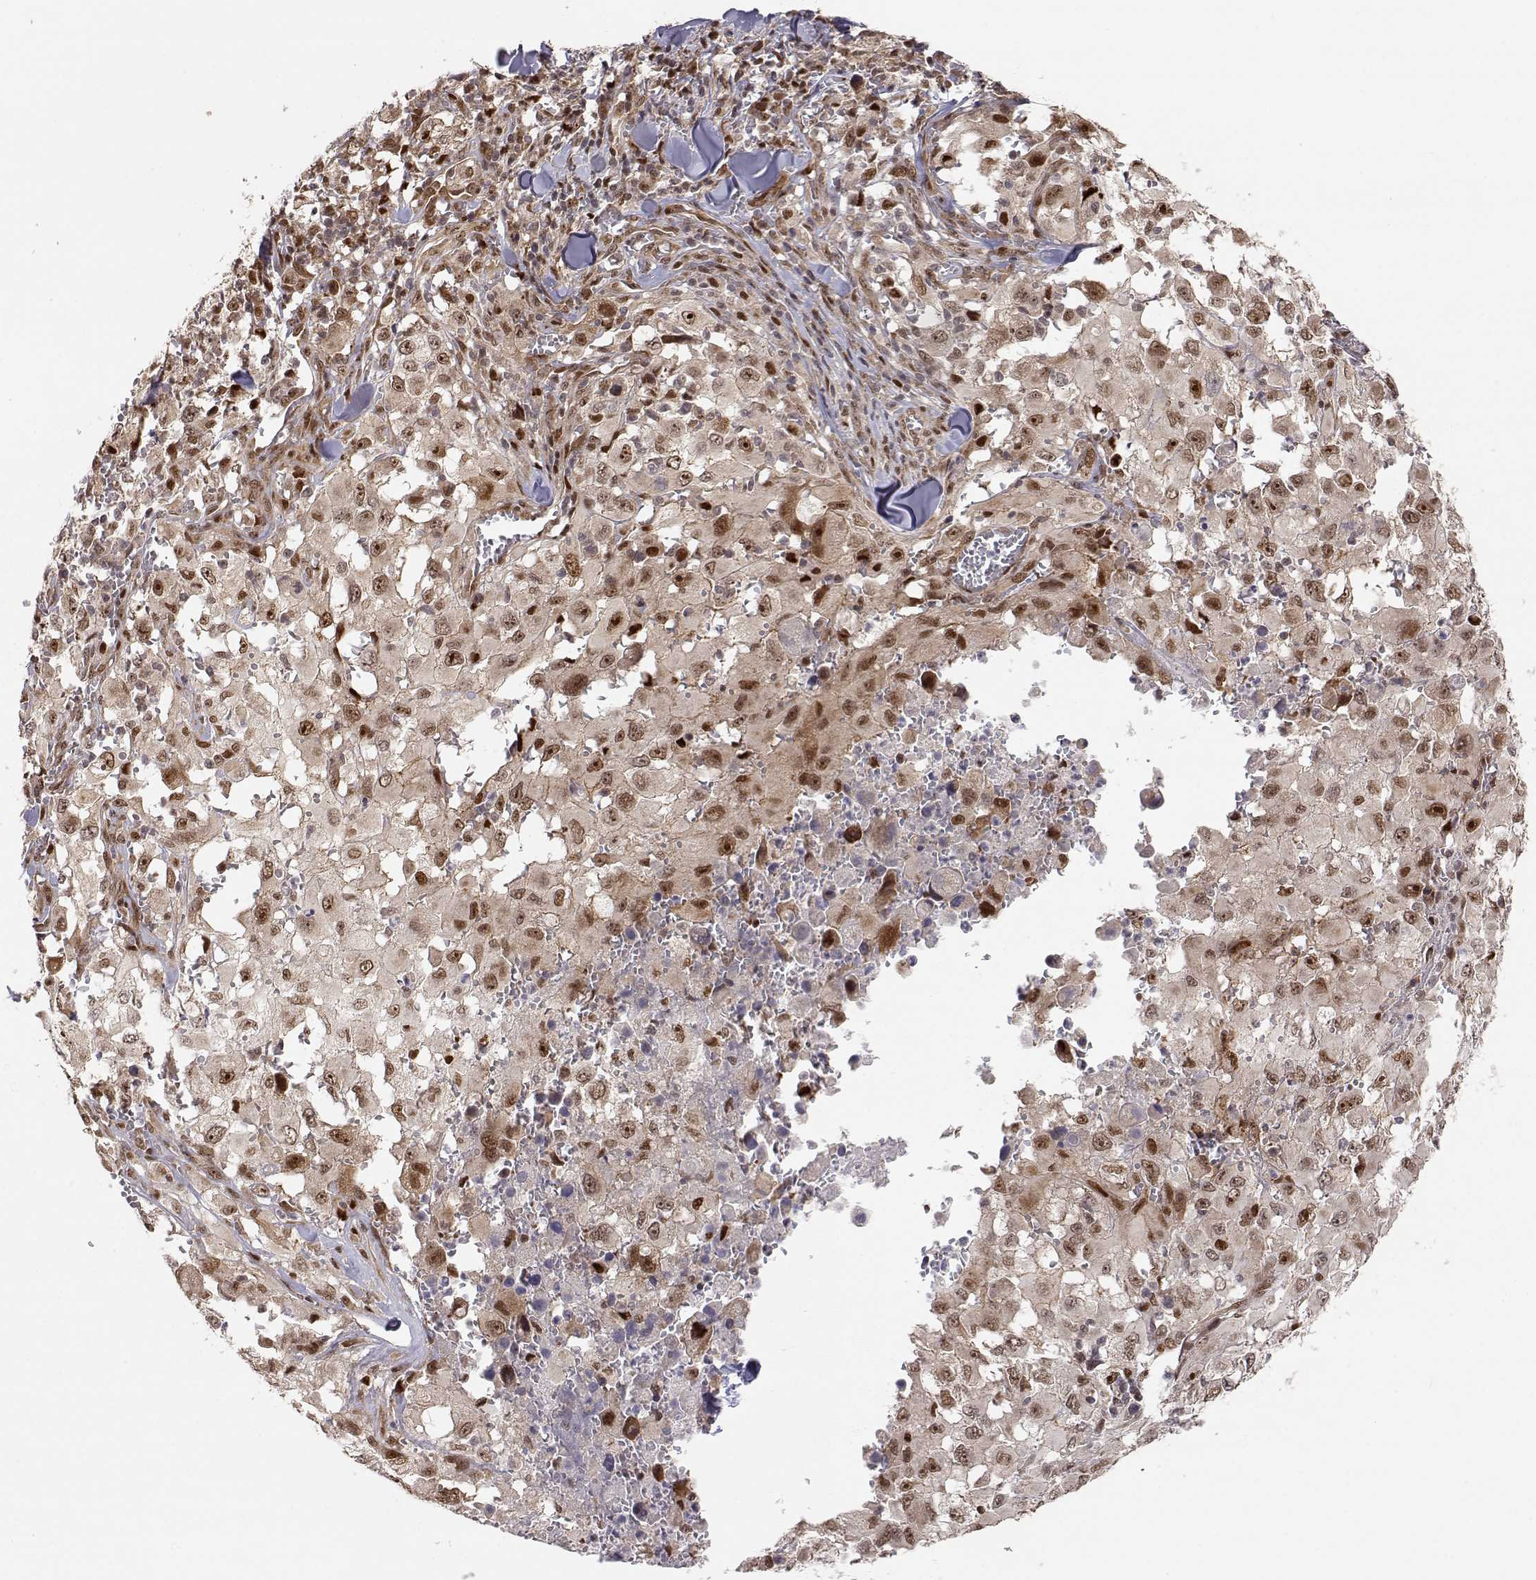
{"staining": {"intensity": "moderate", "quantity": ">75%", "location": "nuclear"}, "tissue": "melanoma", "cell_type": "Tumor cells", "image_type": "cancer", "snomed": [{"axis": "morphology", "description": "Malignant melanoma, Metastatic site"}, {"axis": "topography", "description": "Lymph node"}], "caption": "Approximately >75% of tumor cells in malignant melanoma (metastatic site) display moderate nuclear protein positivity as visualized by brown immunohistochemical staining.", "gene": "BRCA1", "patient": {"sex": "male", "age": 50}}